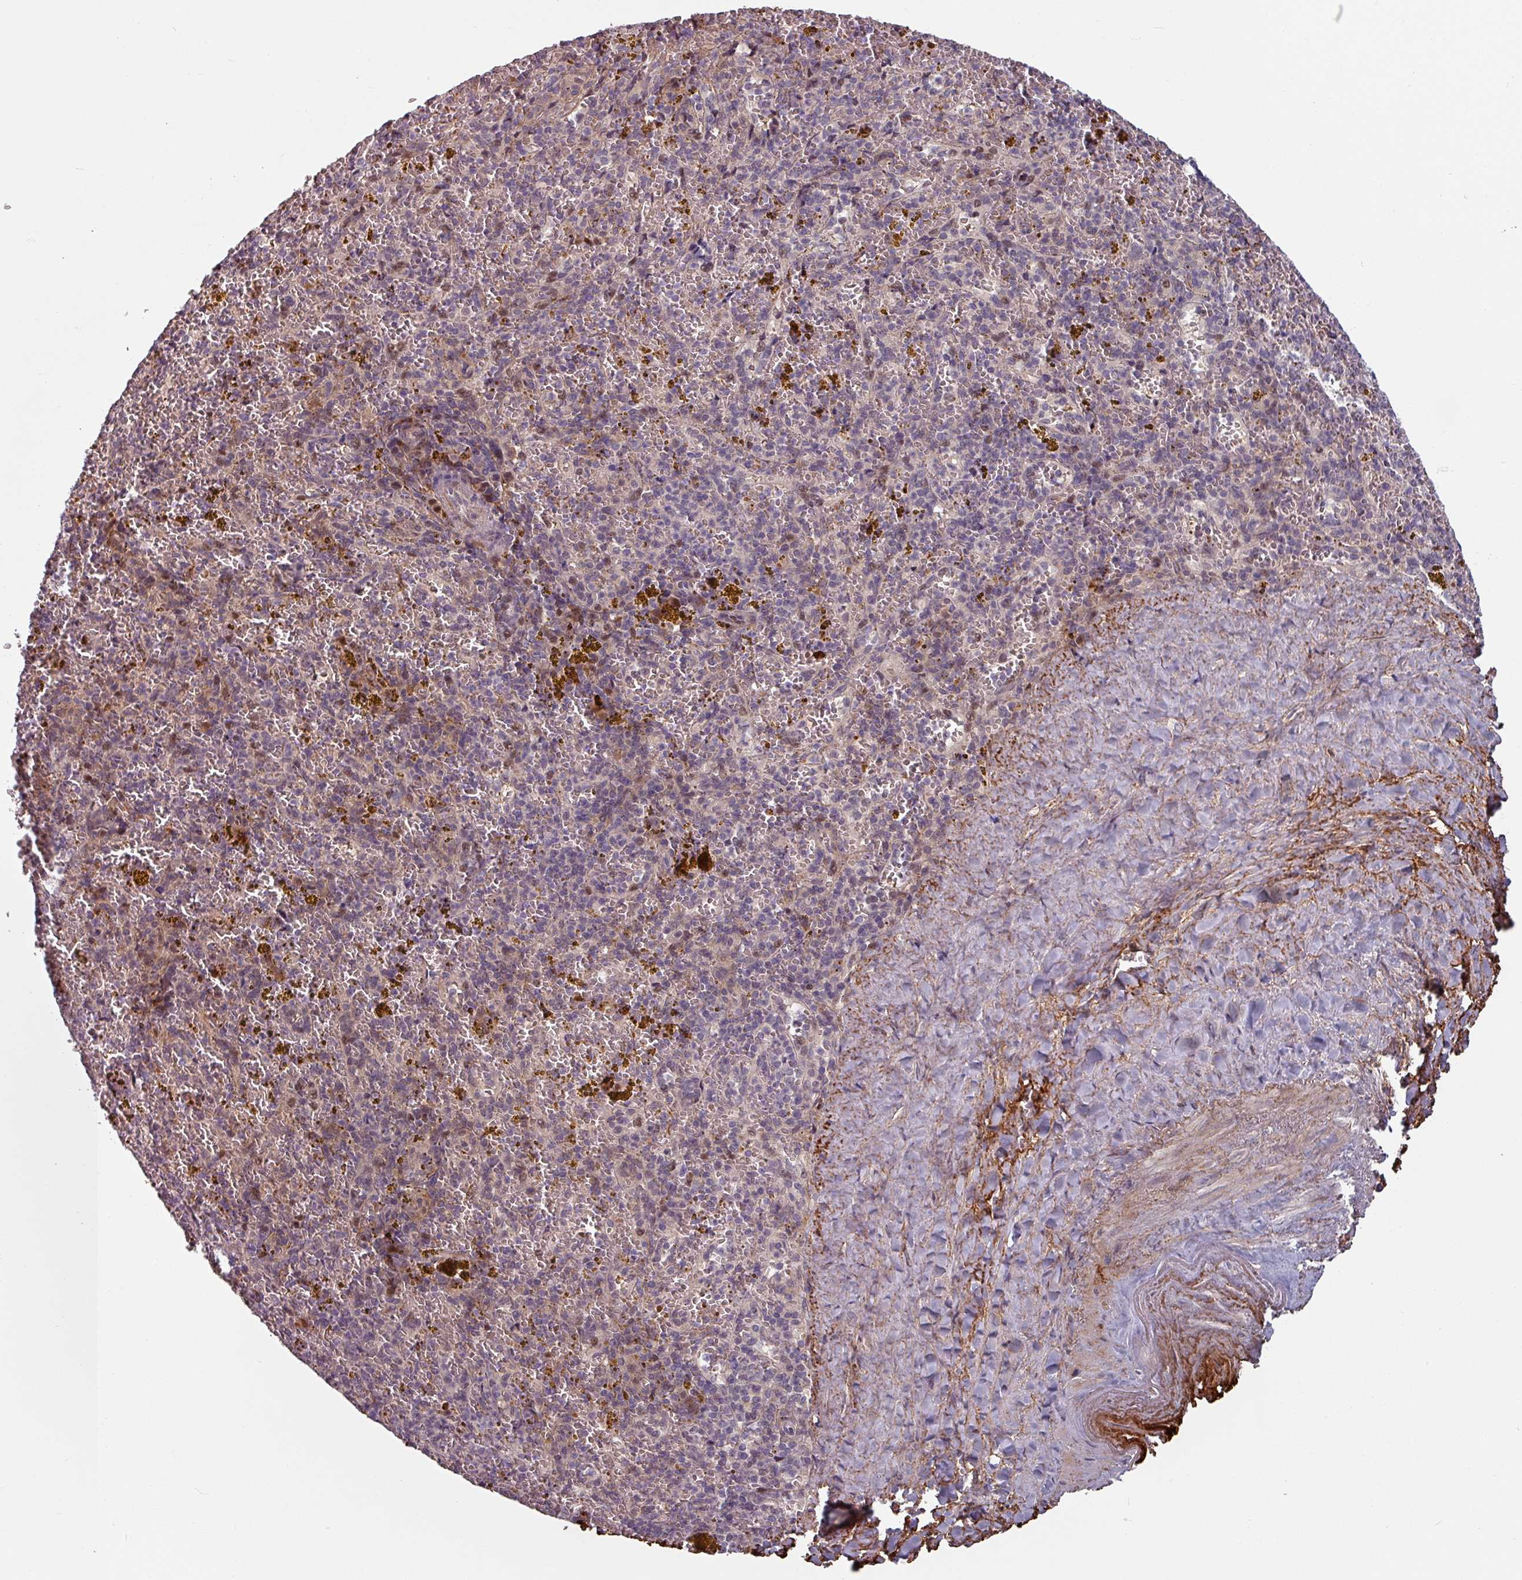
{"staining": {"intensity": "weak", "quantity": "<25%", "location": "cytoplasmic/membranous"}, "tissue": "spleen", "cell_type": "Cells in red pulp", "image_type": "normal", "snomed": [{"axis": "morphology", "description": "Normal tissue, NOS"}, {"axis": "topography", "description": "Spleen"}], "caption": "This photomicrograph is of unremarkable spleen stained with immunohistochemistry to label a protein in brown with the nuclei are counter-stained blue. There is no positivity in cells in red pulp.", "gene": "CYB5RL", "patient": {"sex": "male", "age": 57}}